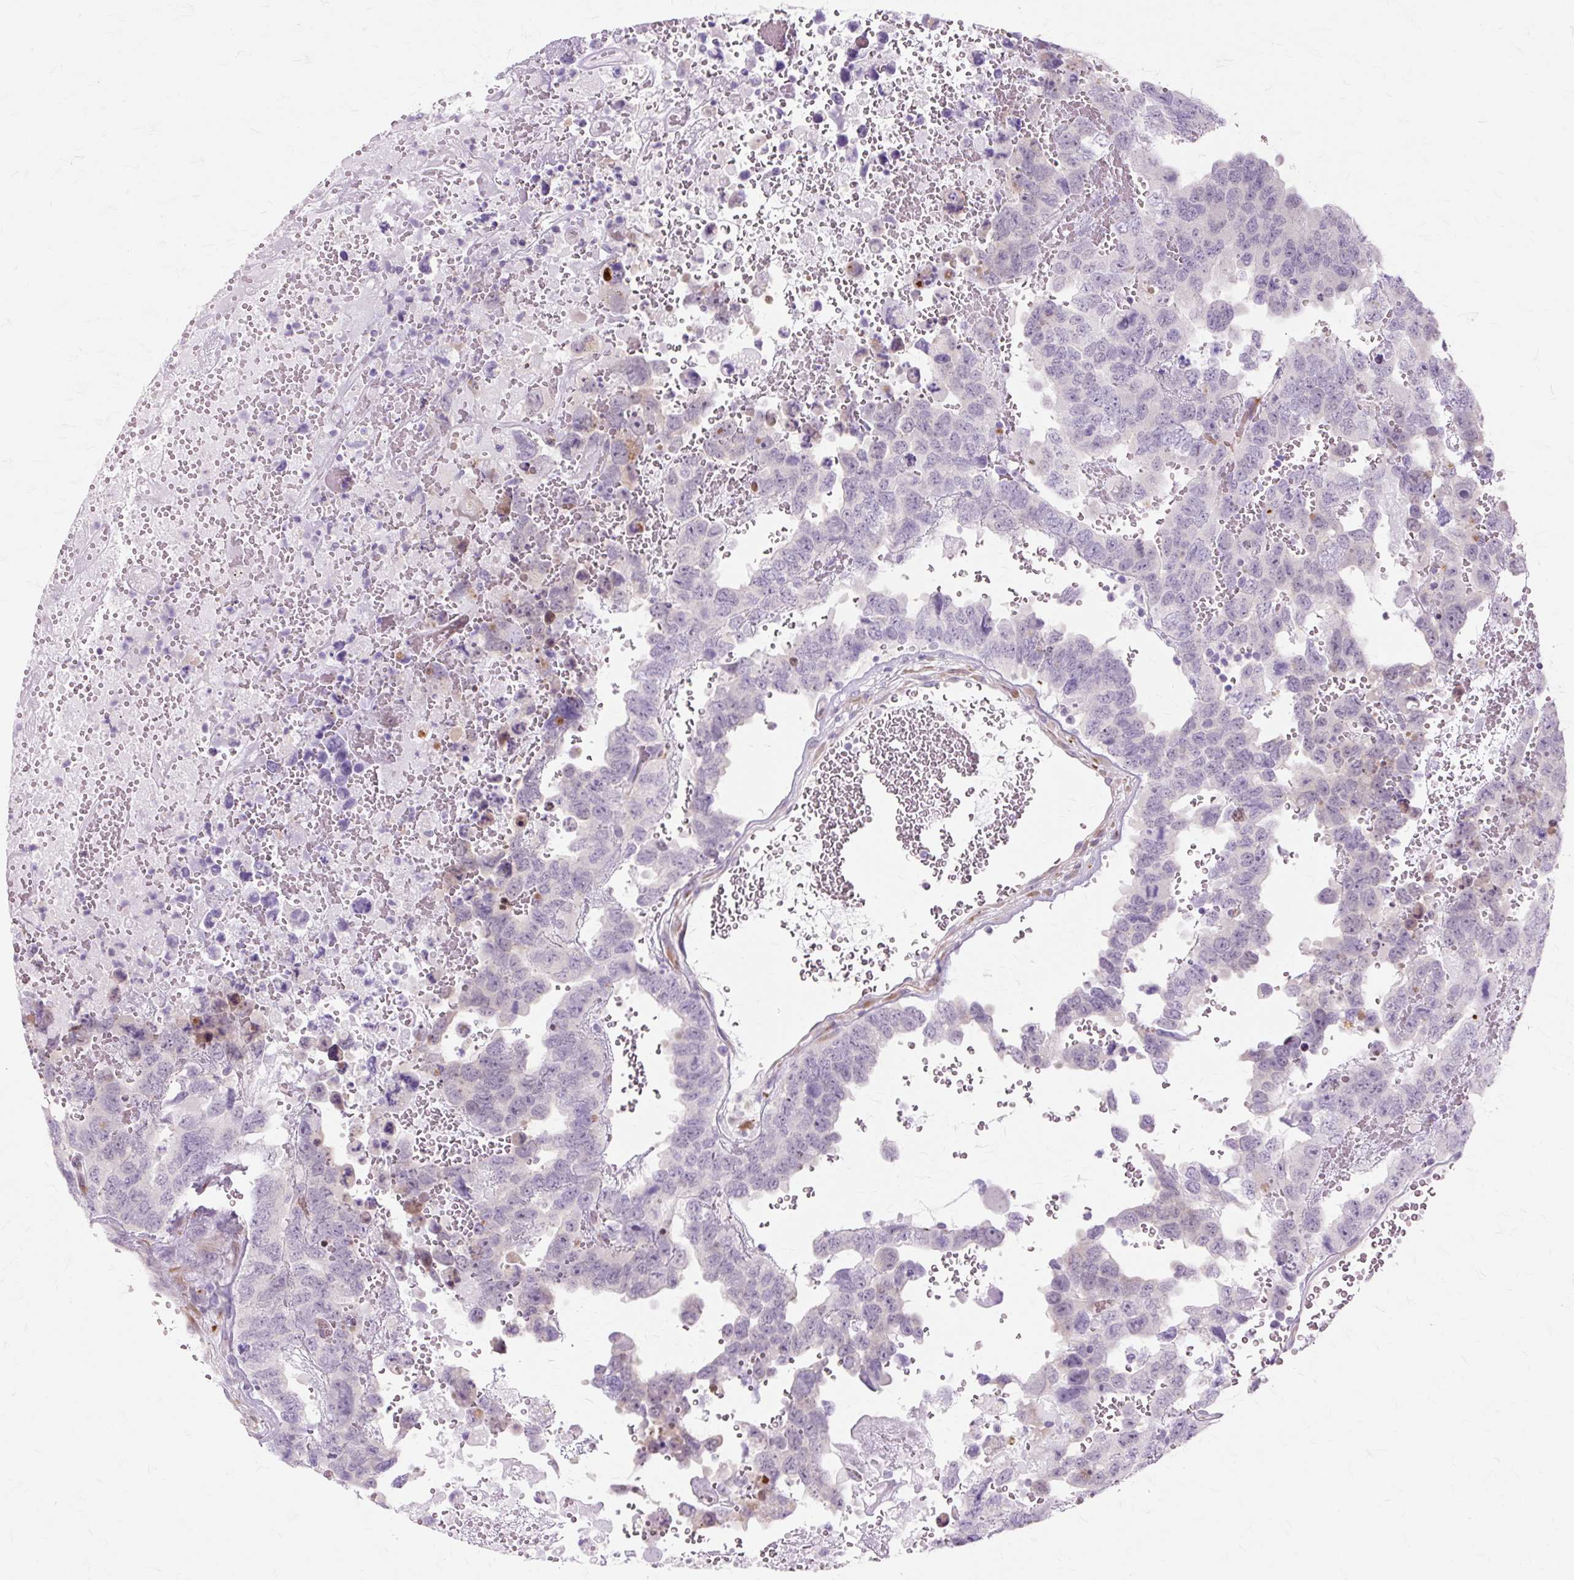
{"staining": {"intensity": "negative", "quantity": "none", "location": "none"}, "tissue": "testis cancer", "cell_type": "Tumor cells", "image_type": "cancer", "snomed": [{"axis": "morphology", "description": "Carcinoma, Embryonal, NOS"}, {"axis": "topography", "description": "Testis"}], "caption": "The photomicrograph demonstrates no significant expression in tumor cells of embryonal carcinoma (testis).", "gene": "ZNF35", "patient": {"sex": "male", "age": 45}}